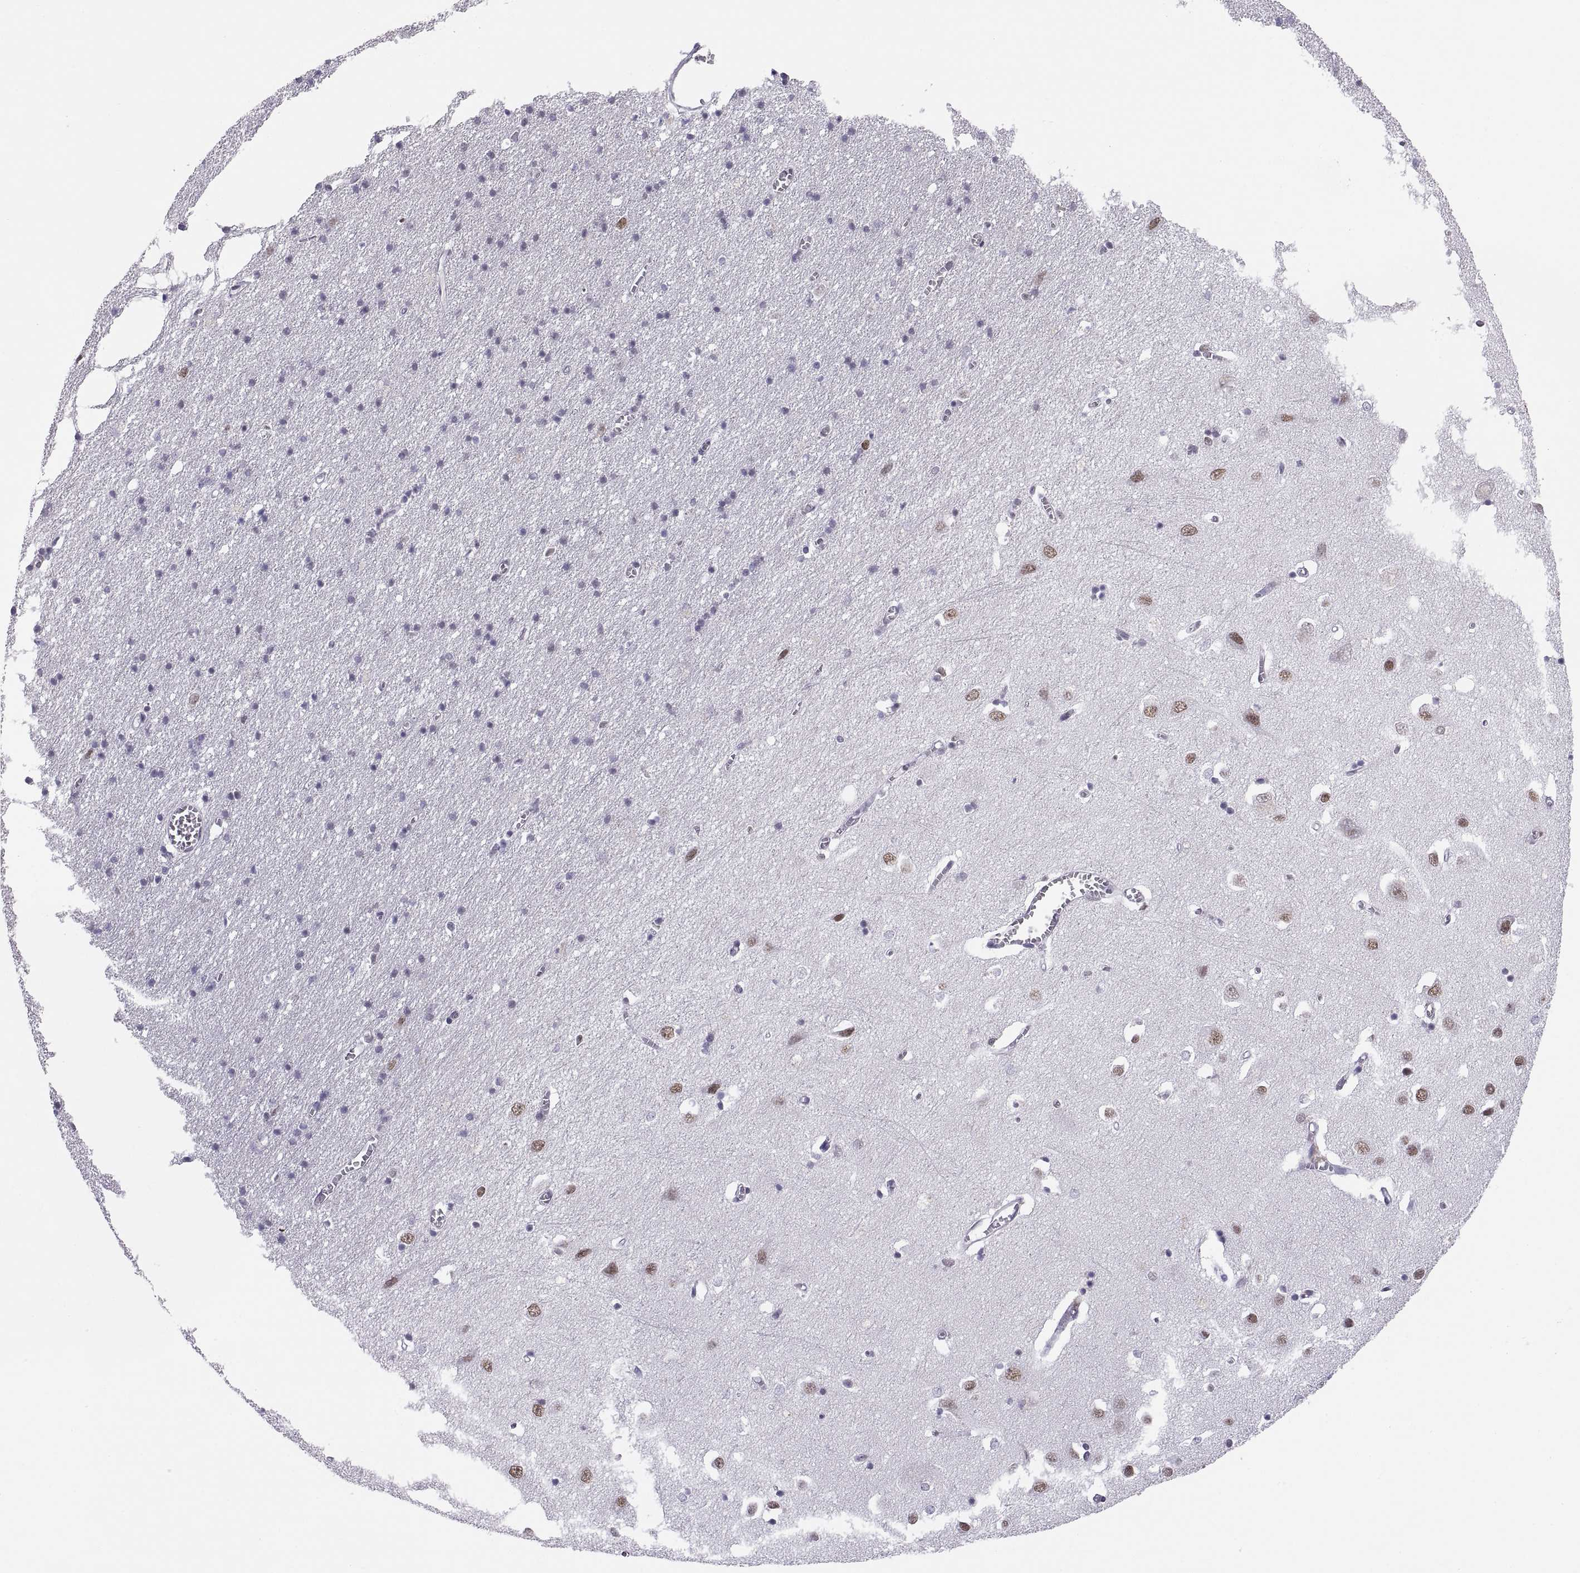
{"staining": {"intensity": "negative", "quantity": "none", "location": "none"}, "tissue": "cerebral cortex", "cell_type": "Endothelial cells", "image_type": "normal", "snomed": [{"axis": "morphology", "description": "Normal tissue, NOS"}, {"axis": "topography", "description": "Cerebral cortex"}], "caption": "Normal cerebral cortex was stained to show a protein in brown. There is no significant positivity in endothelial cells. (DAB (3,3'-diaminobenzidine) immunohistochemistry (IHC), high magnification).", "gene": "CARTPT", "patient": {"sex": "male", "age": 70}}